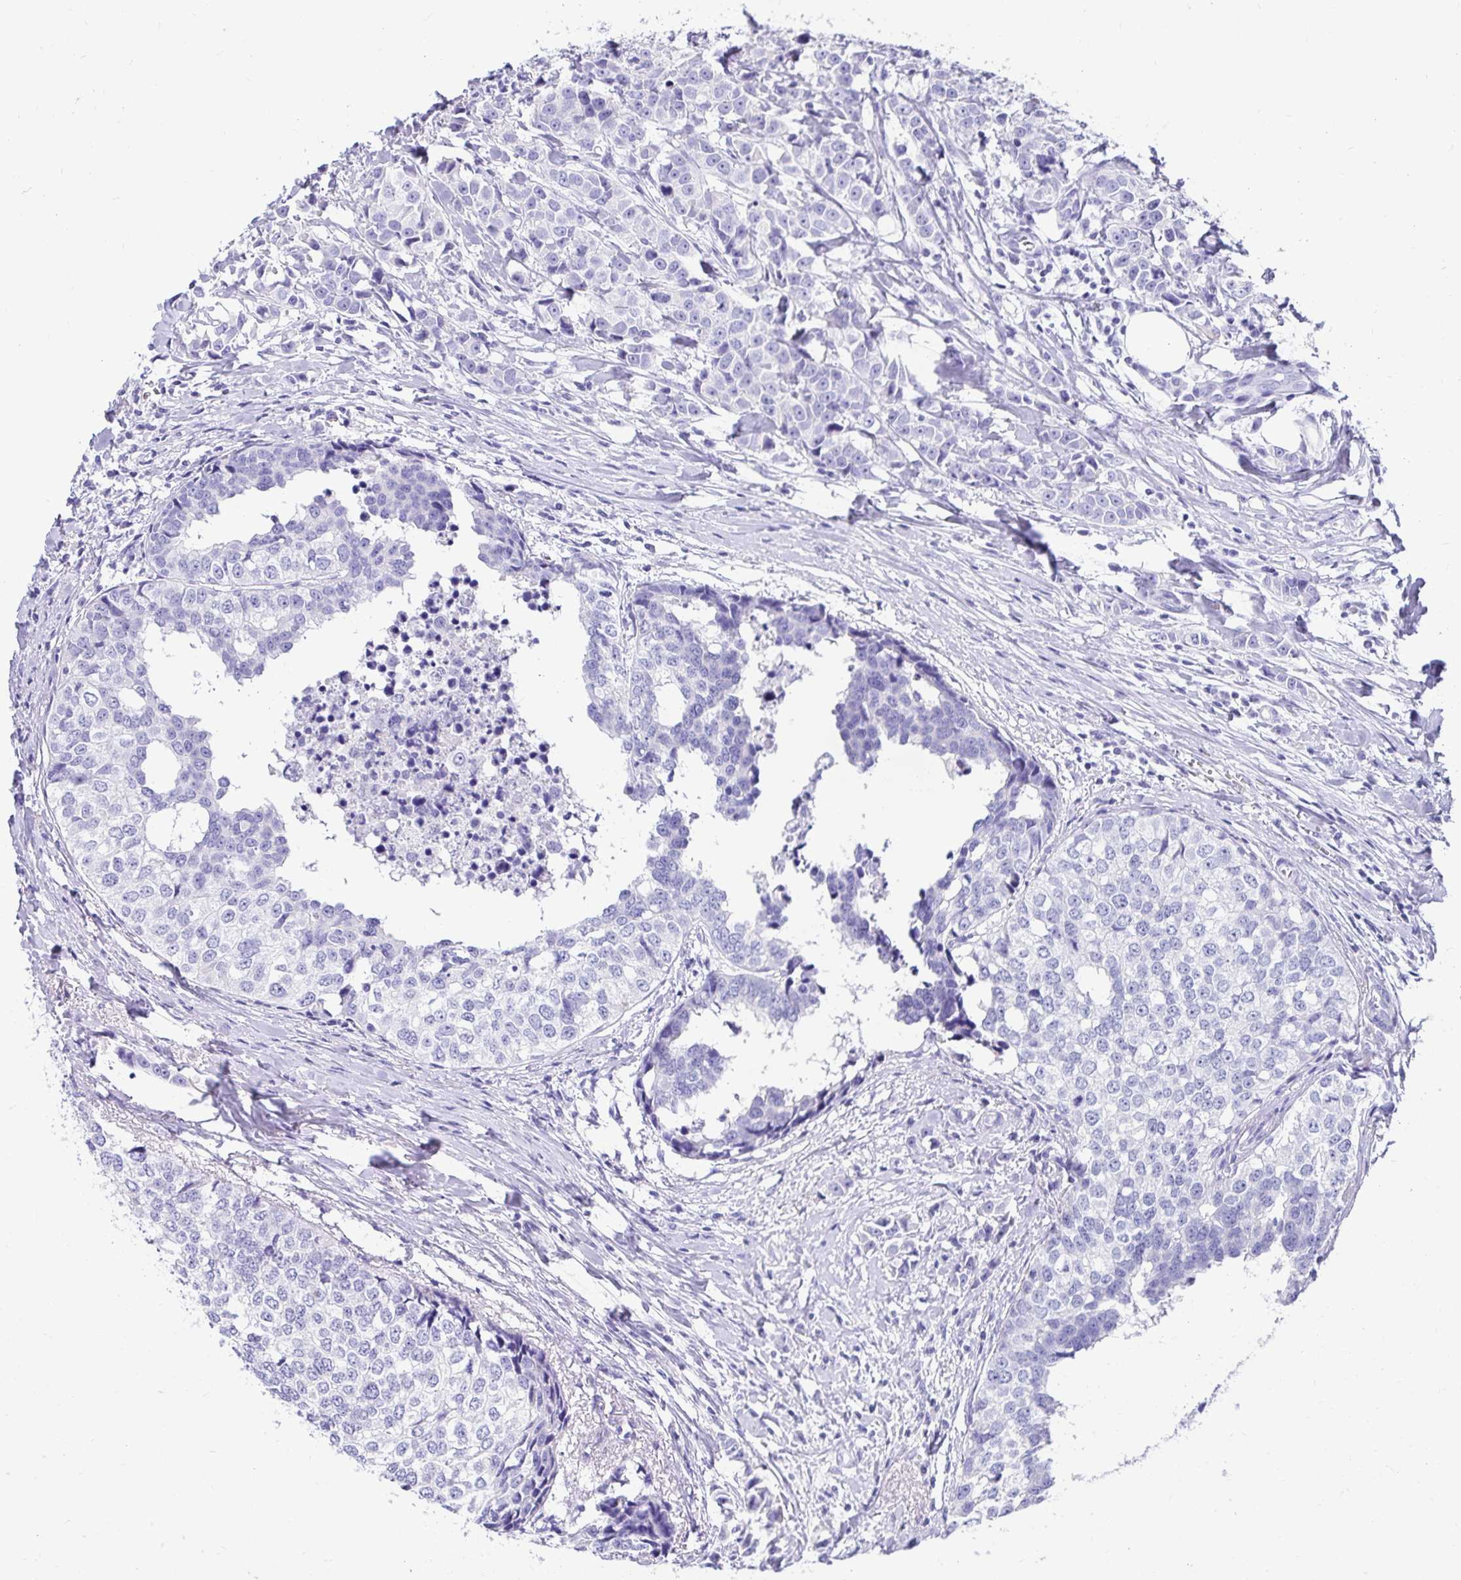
{"staining": {"intensity": "negative", "quantity": "none", "location": "none"}, "tissue": "breast cancer", "cell_type": "Tumor cells", "image_type": "cancer", "snomed": [{"axis": "morphology", "description": "Duct carcinoma"}, {"axis": "topography", "description": "Breast"}], "caption": "DAB (3,3'-diaminobenzidine) immunohistochemical staining of human breast cancer (intraductal carcinoma) demonstrates no significant expression in tumor cells.", "gene": "ZPBP2", "patient": {"sex": "female", "age": 80}}